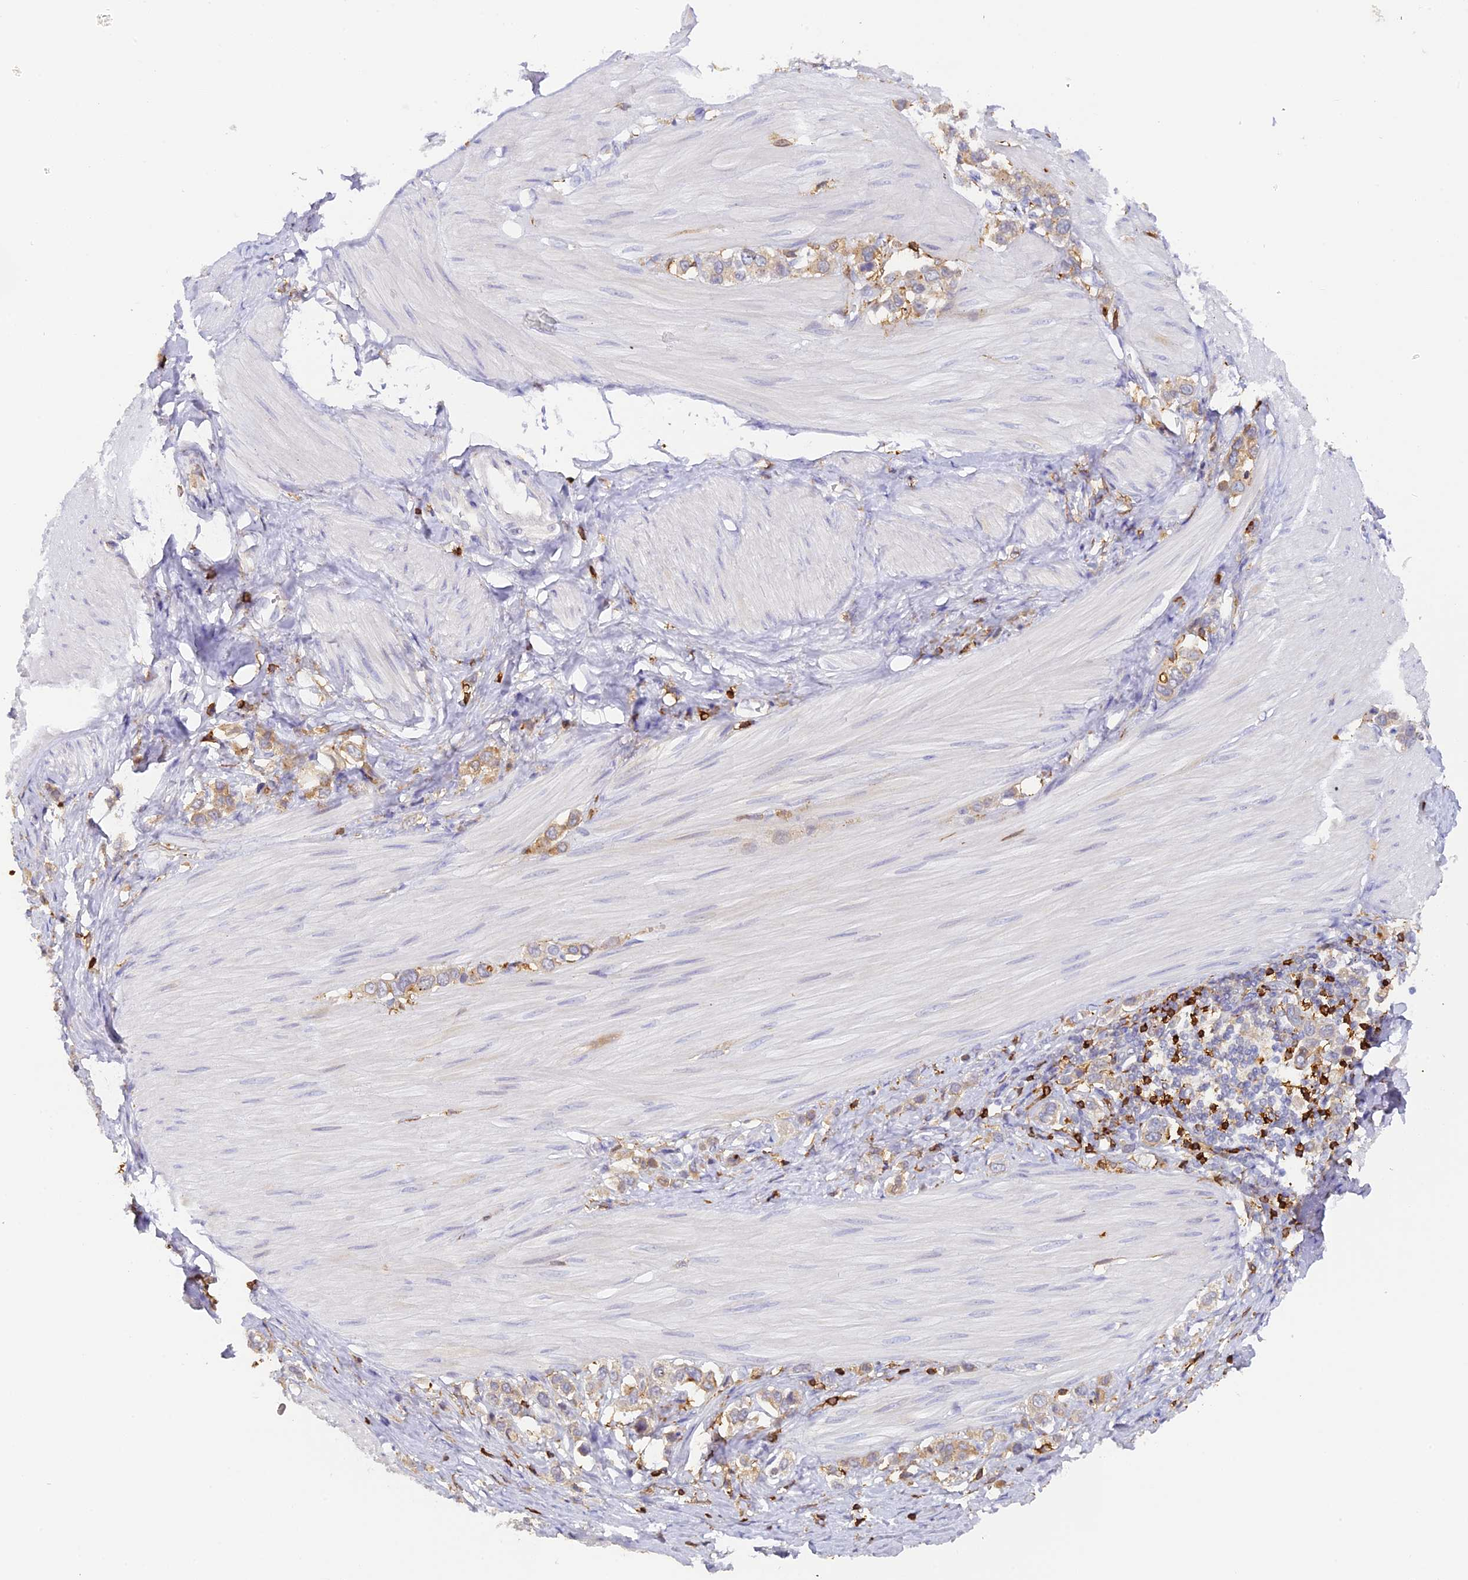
{"staining": {"intensity": "weak", "quantity": "25%-75%", "location": "cytoplasmic/membranous"}, "tissue": "stomach cancer", "cell_type": "Tumor cells", "image_type": "cancer", "snomed": [{"axis": "morphology", "description": "Adenocarcinoma, NOS"}, {"axis": "topography", "description": "Stomach"}], "caption": "Human stomach adenocarcinoma stained for a protein (brown) demonstrates weak cytoplasmic/membranous positive positivity in about 25%-75% of tumor cells.", "gene": "FYB1", "patient": {"sex": "female", "age": 65}}